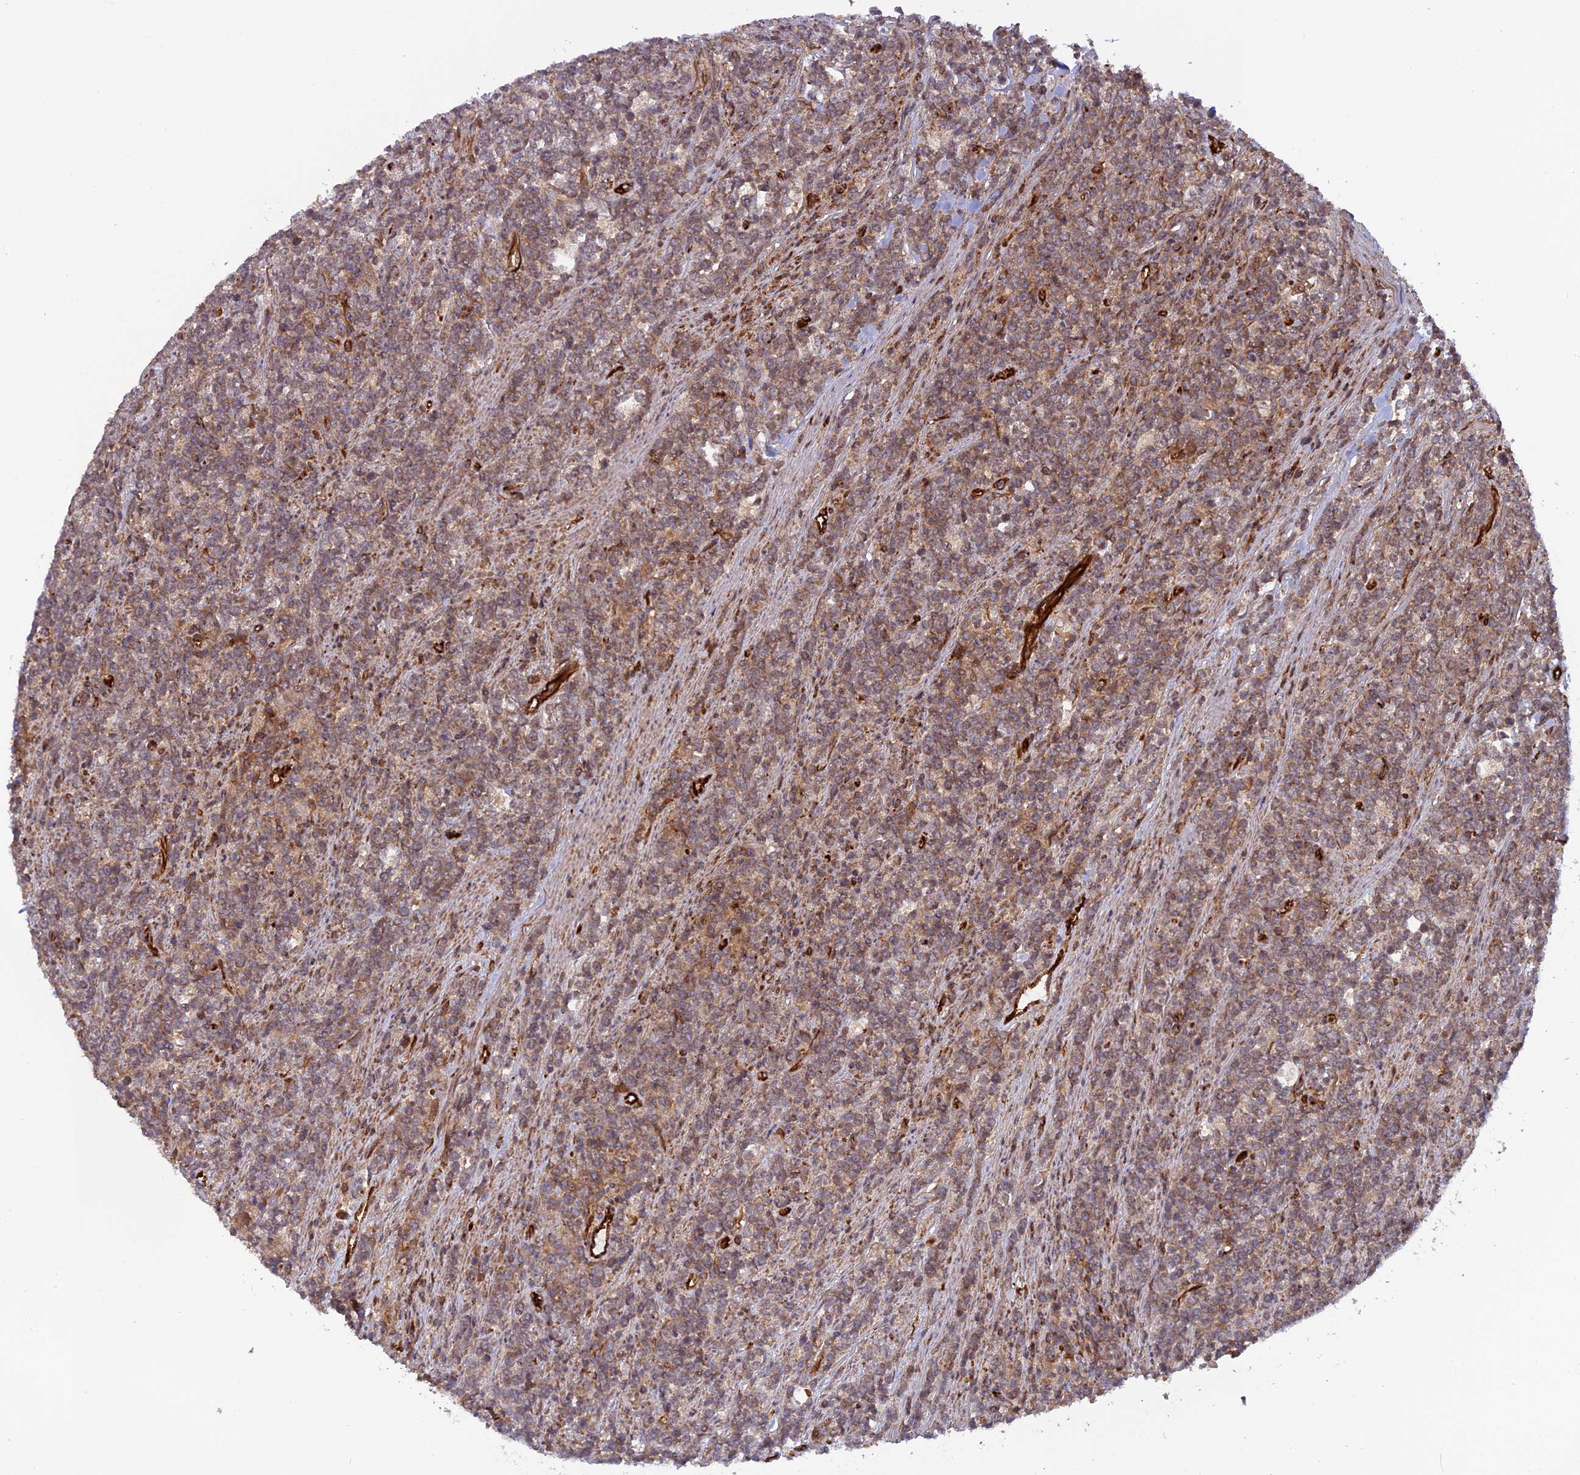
{"staining": {"intensity": "moderate", "quantity": ">75%", "location": "cytoplasmic/membranous"}, "tissue": "lymphoma", "cell_type": "Tumor cells", "image_type": "cancer", "snomed": [{"axis": "morphology", "description": "Malignant lymphoma, non-Hodgkin's type, High grade"}, {"axis": "topography", "description": "Small intestine"}], "caption": "Lymphoma stained with a protein marker exhibits moderate staining in tumor cells.", "gene": "PHLDB3", "patient": {"sex": "male", "age": 8}}